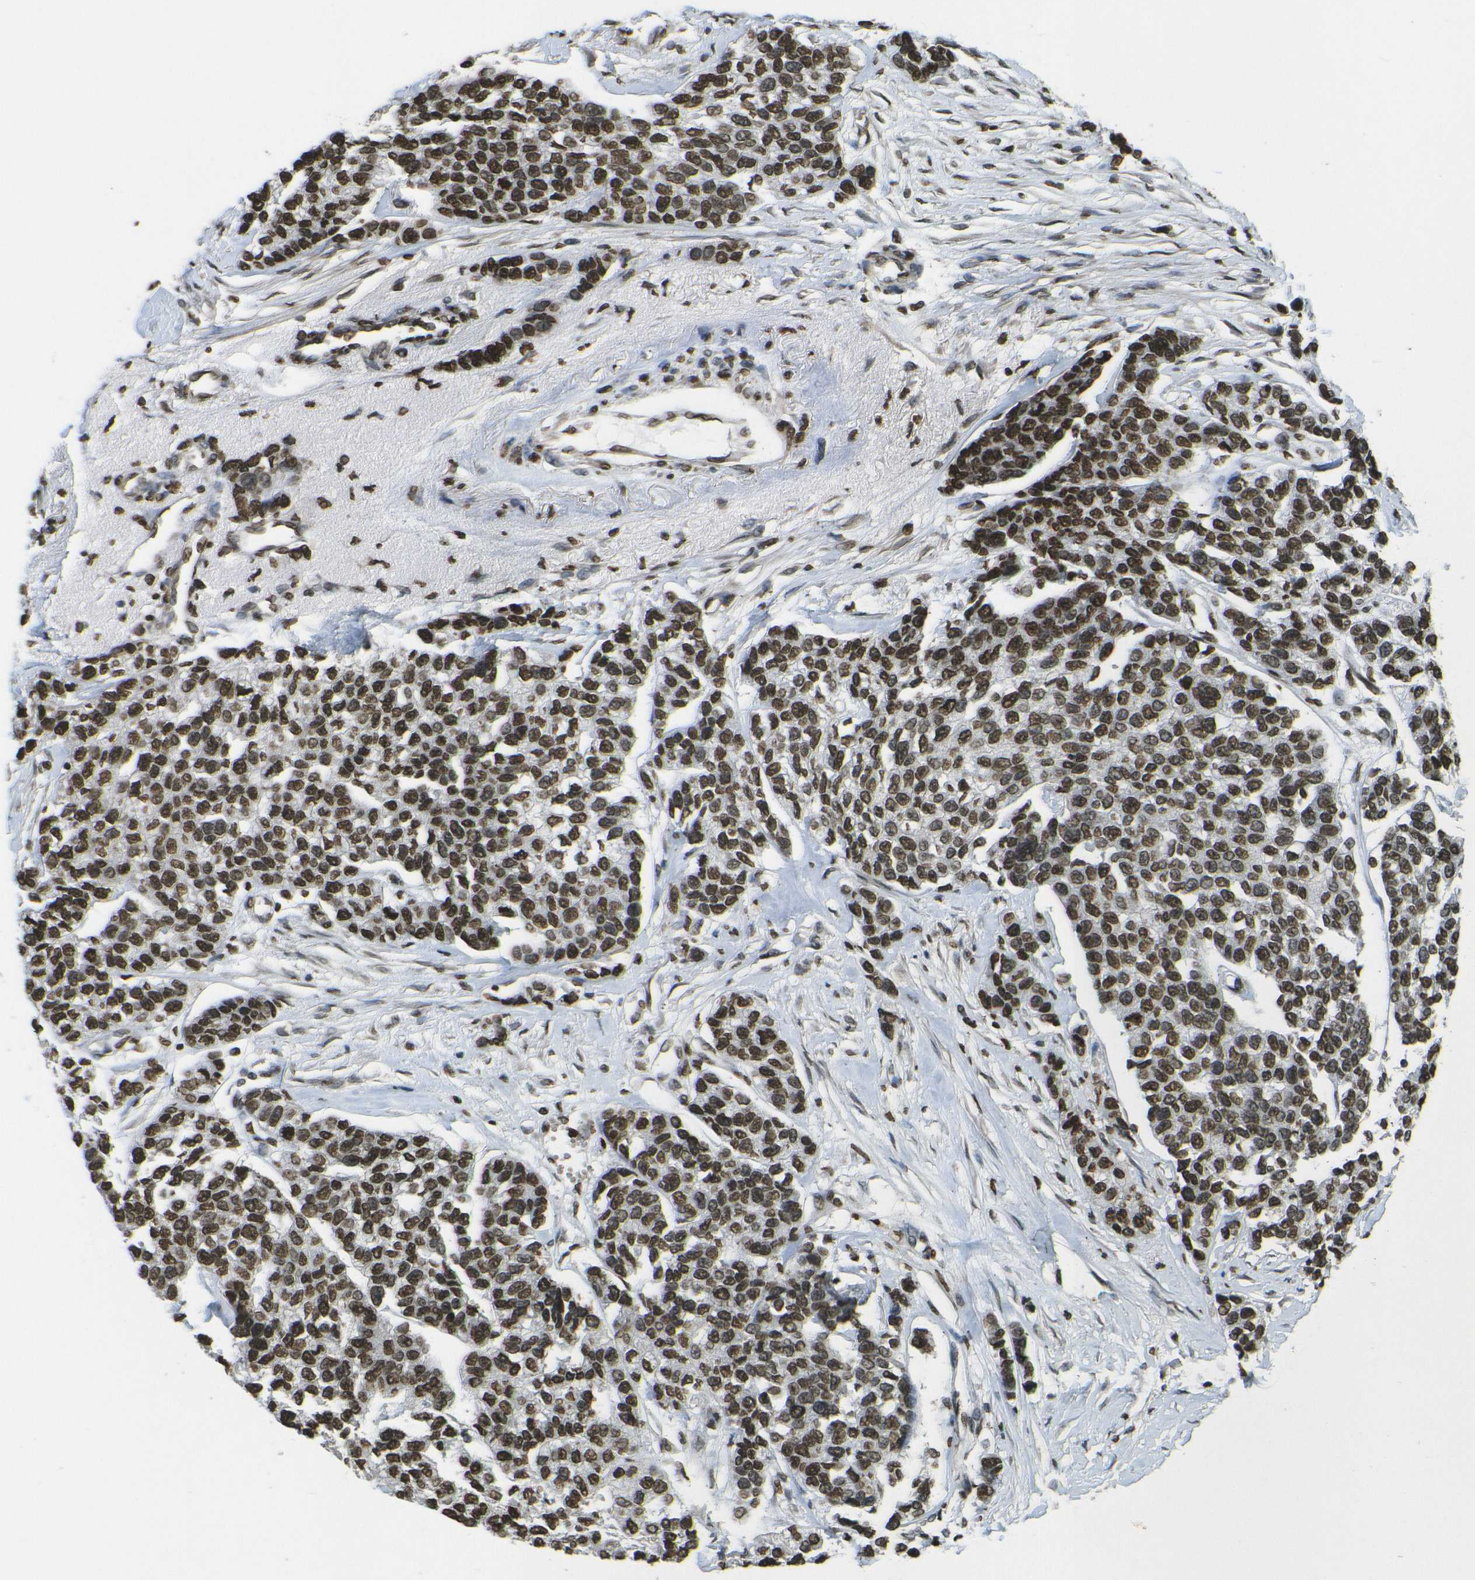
{"staining": {"intensity": "strong", "quantity": ">75%", "location": "nuclear"}, "tissue": "breast cancer", "cell_type": "Tumor cells", "image_type": "cancer", "snomed": [{"axis": "morphology", "description": "Duct carcinoma"}, {"axis": "topography", "description": "Breast"}], "caption": "A brown stain shows strong nuclear positivity of a protein in human breast cancer tumor cells.", "gene": "H4C16", "patient": {"sex": "female", "age": 51}}